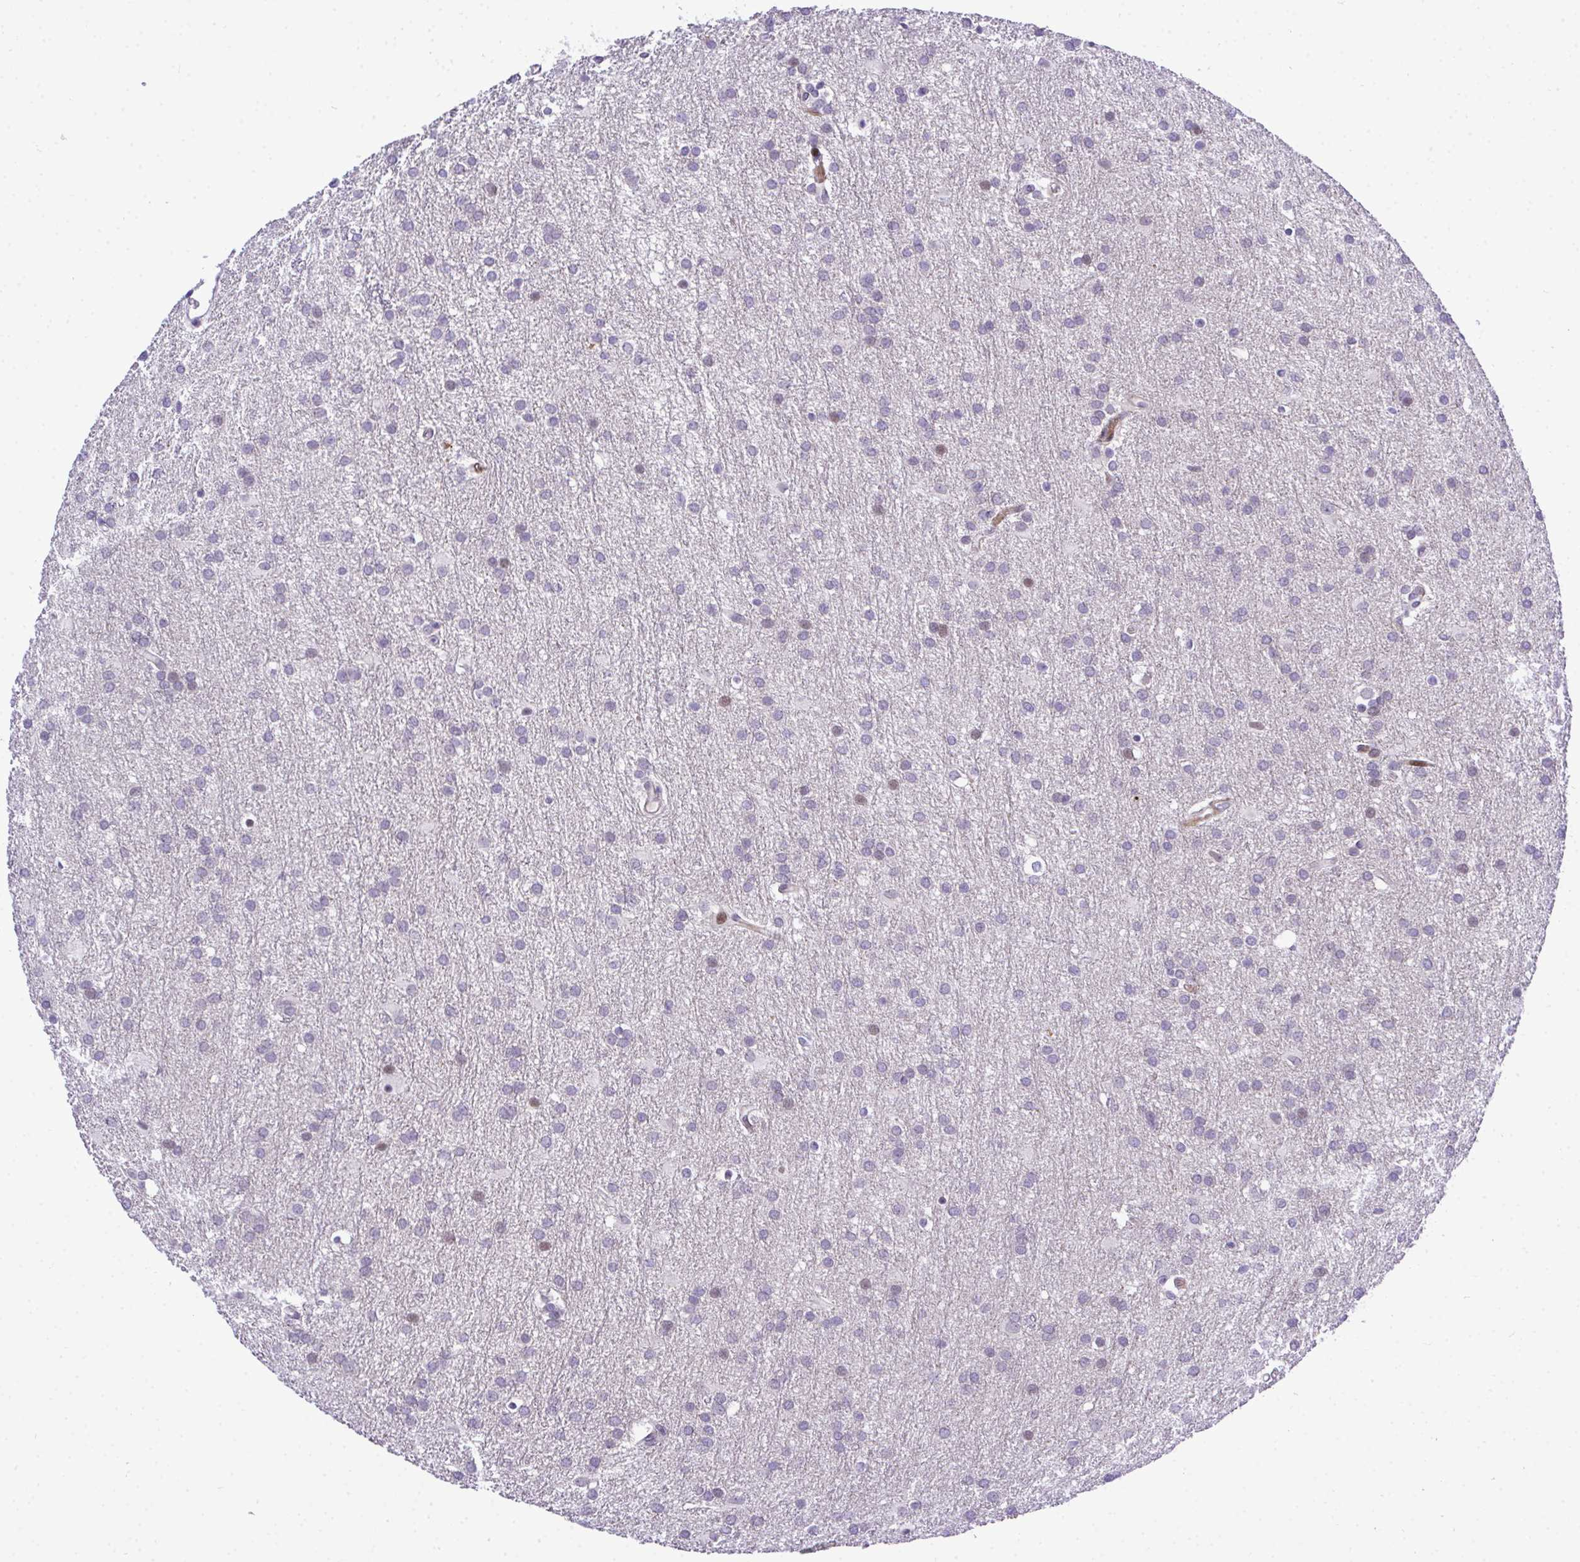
{"staining": {"intensity": "weak", "quantity": "<25%", "location": "nuclear"}, "tissue": "glioma", "cell_type": "Tumor cells", "image_type": "cancer", "snomed": [{"axis": "morphology", "description": "Glioma, malignant, Low grade"}, {"axis": "topography", "description": "Brain"}], "caption": "A high-resolution photomicrograph shows immunohistochemistry staining of glioma, which shows no significant staining in tumor cells.", "gene": "CASTOR2", "patient": {"sex": "female", "age": 32}}